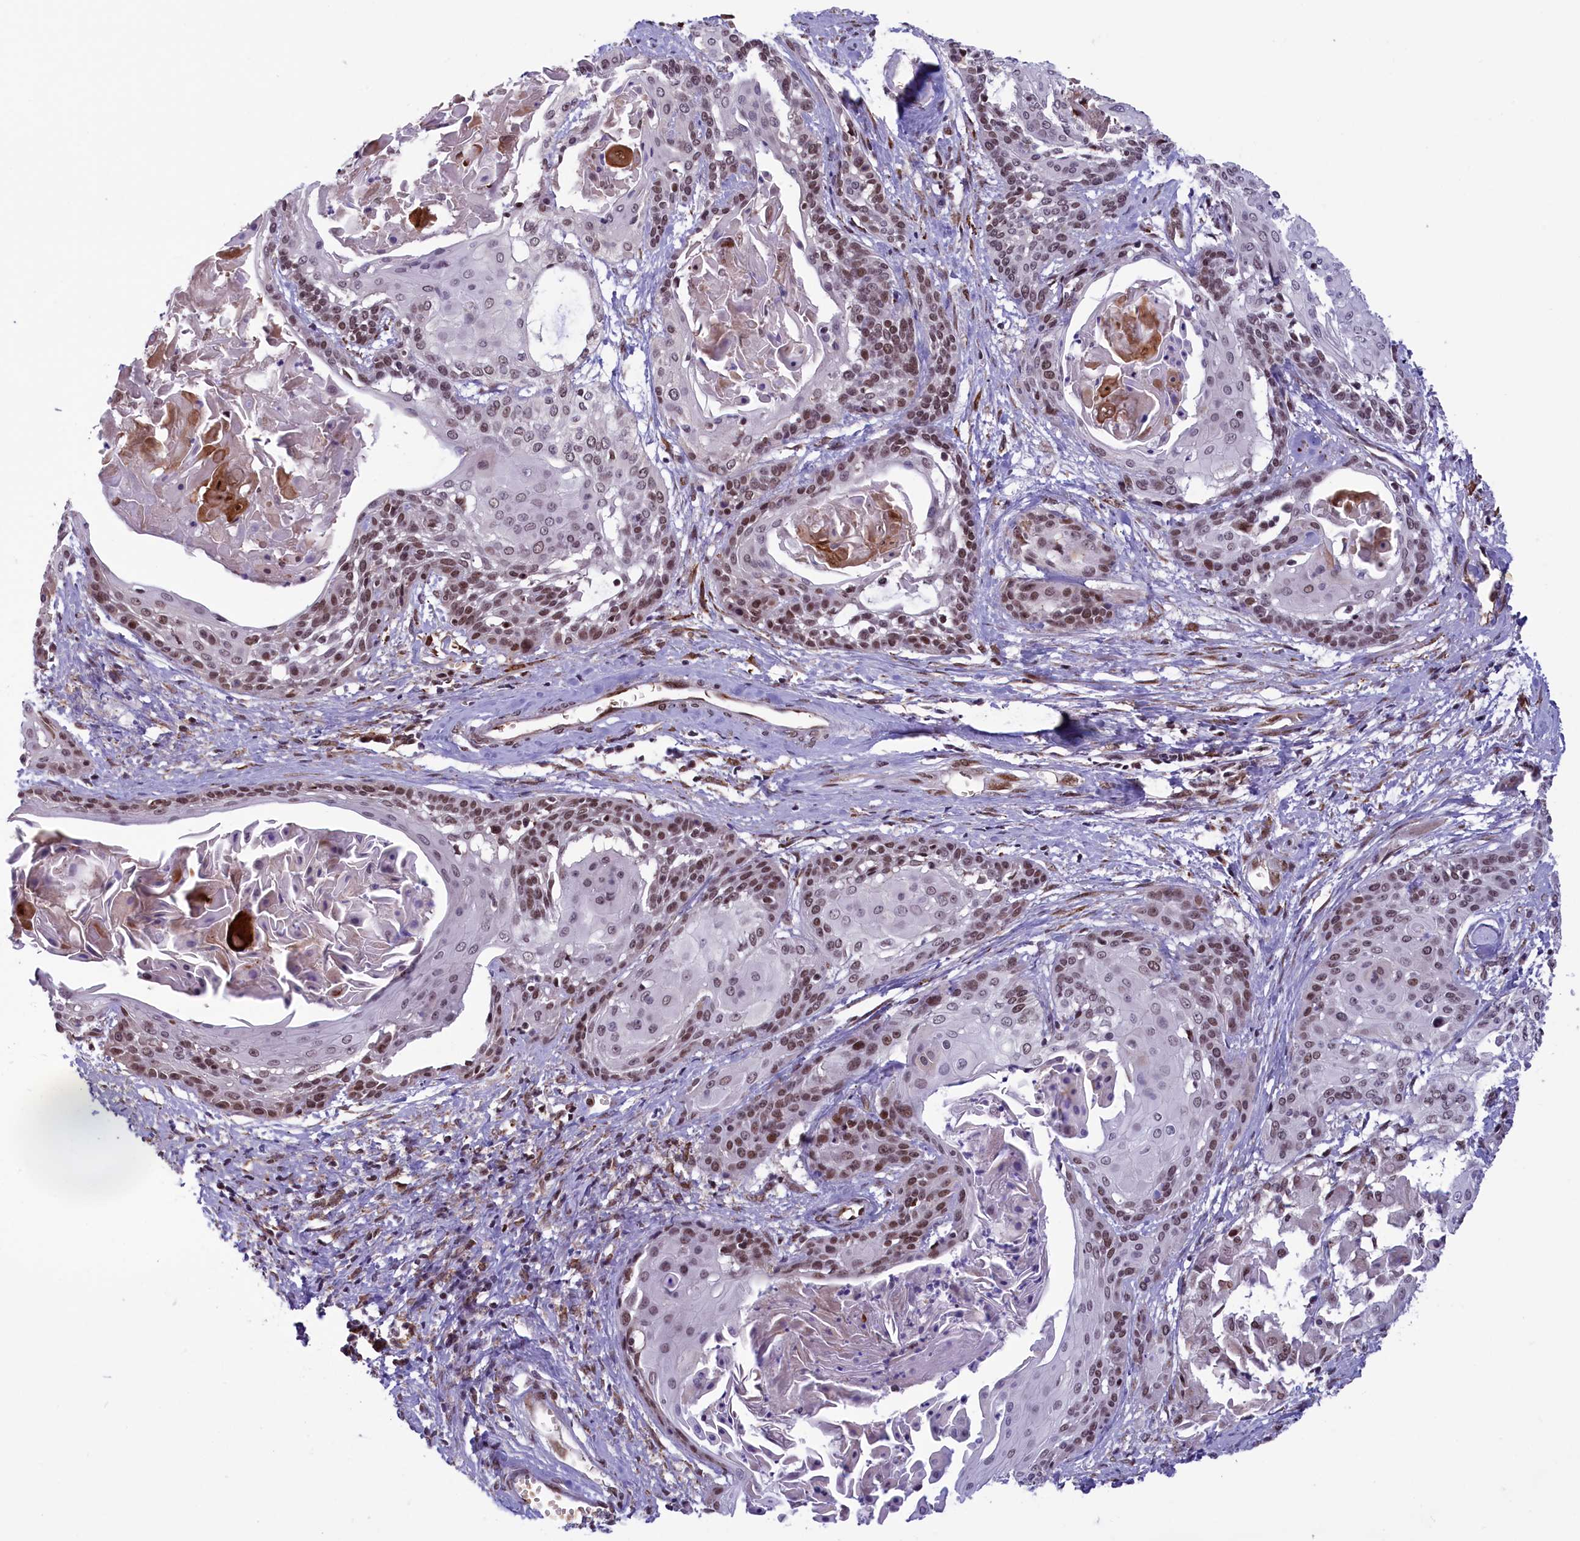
{"staining": {"intensity": "moderate", "quantity": "25%-75%", "location": "nuclear"}, "tissue": "cervical cancer", "cell_type": "Tumor cells", "image_type": "cancer", "snomed": [{"axis": "morphology", "description": "Squamous cell carcinoma, NOS"}, {"axis": "topography", "description": "Cervix"}], "caption": "Human cervical cancer stained with a protein marker shows moderate staining in tumor cells.", "gene": "MPHOSPH8", "patient": {"sex": "female", "age": 57}}